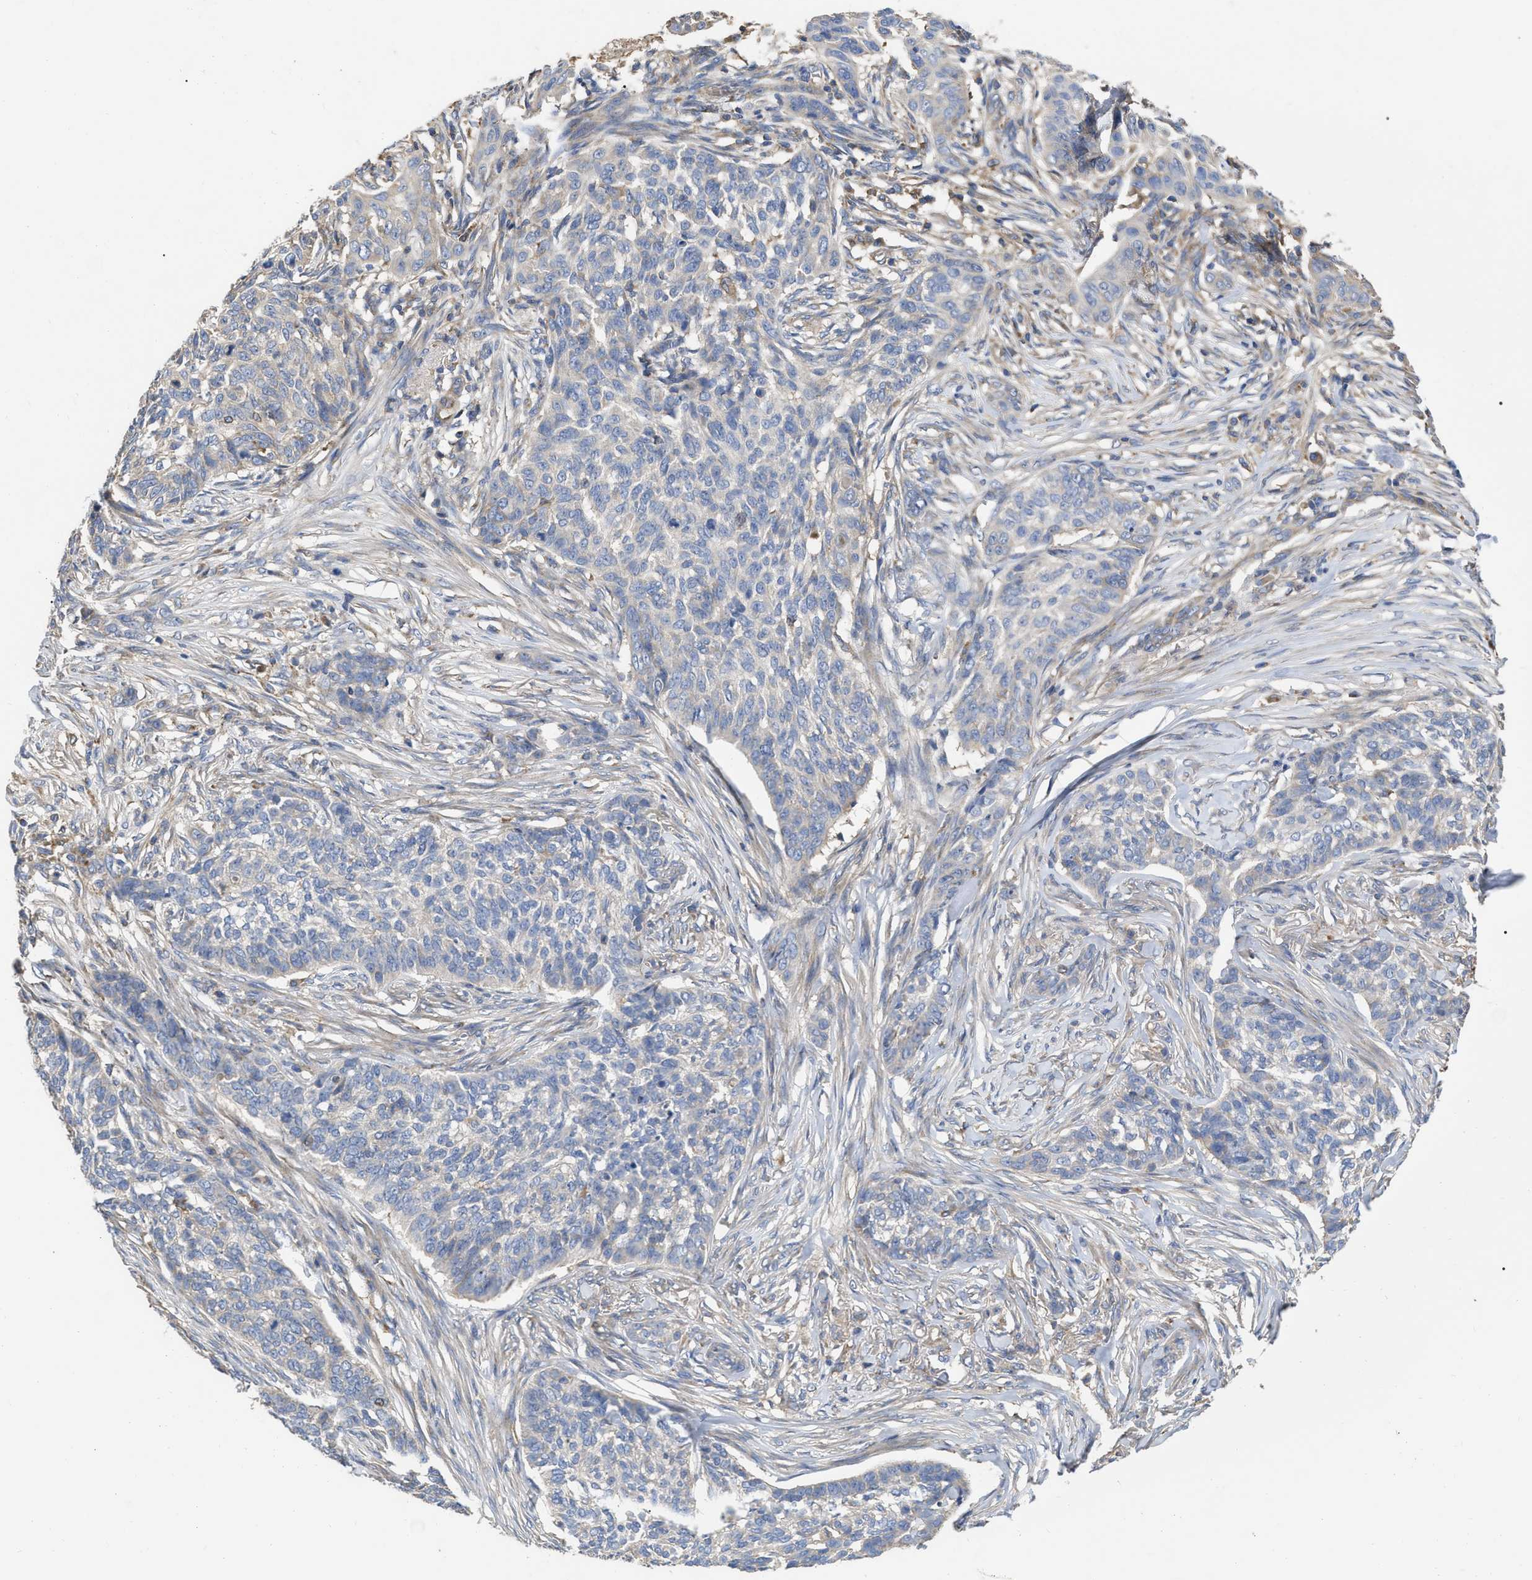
{"staining": {"intensity": "negative", "quantity": "none", "location": "none"}, "tissue": "skin cancer", "cell_type": "Tumor cells", "image_type": "cancer", "snomed": [{"axis": "morphology", "description": "Basal cell carcinoma"}, {"axis": "topography", "description": "Skin"}], "caption": "The immunohistochemistry micrograph has no significant positivity in tumor cells of basal cell carcinoma (skin) tissue.", "gene": "RAP1GDS1", "patient": {"sex": "male", "age": 85}}